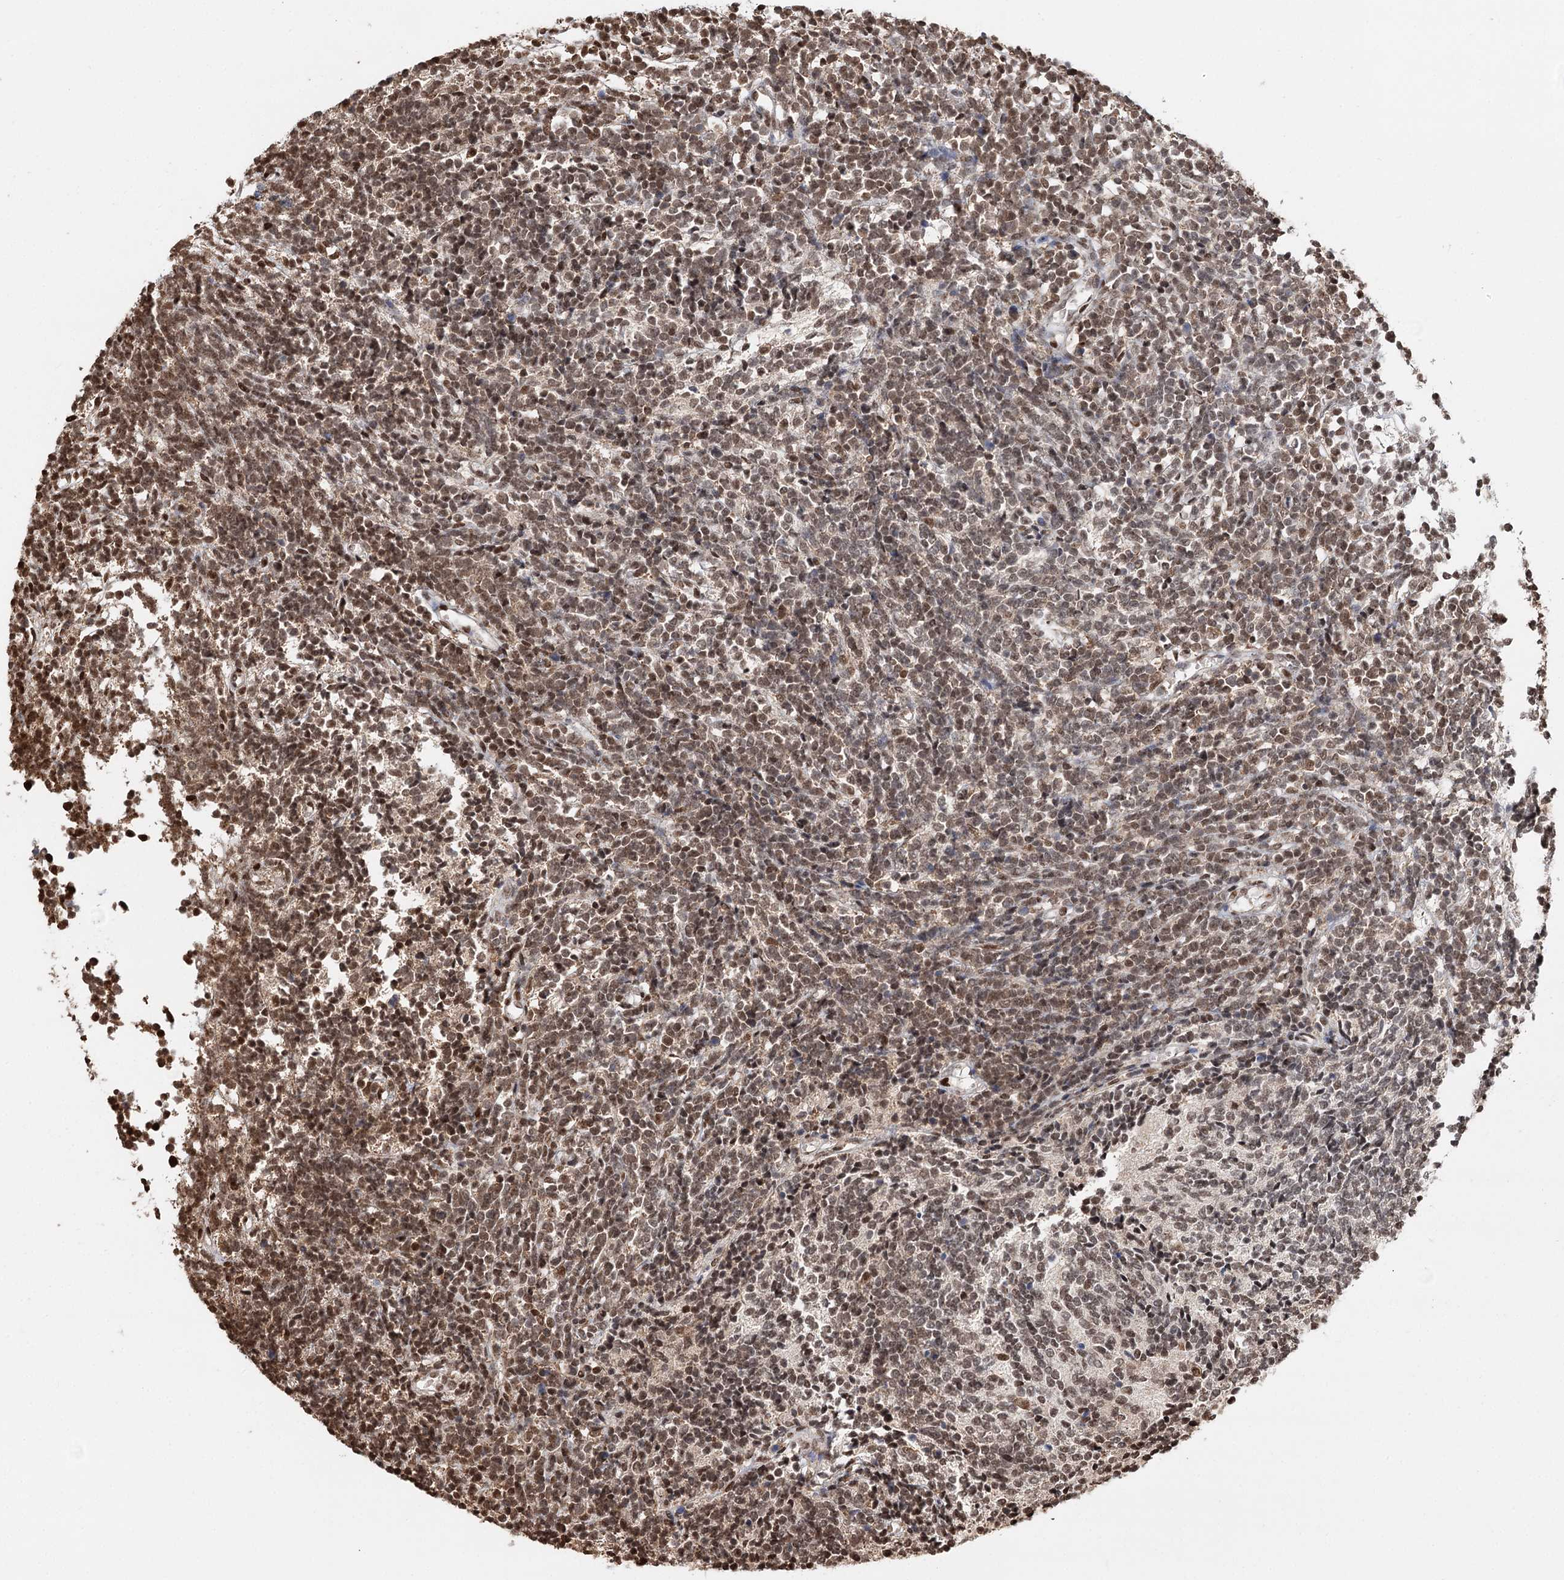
{"staining": {"intensity": "moderate", "quantity": "25%-75%", "location": "nuclear"}, "tissue": "glioma", "cell_type": "Tumor cells", "image_type": "cancer", "snomed": [{"axis": "morphology", "description": "Glioma, malignant, Low grade"}, {"axis": "topography", "description": "Brain"}], "caption": "Protein analysis of malignant low-grade glioma tissue displays moderate nuclear staining in approximately 25%-75% of tumor cells.", "gene": "RPS27A", "patient": {"sex": "female", "age": 1}}